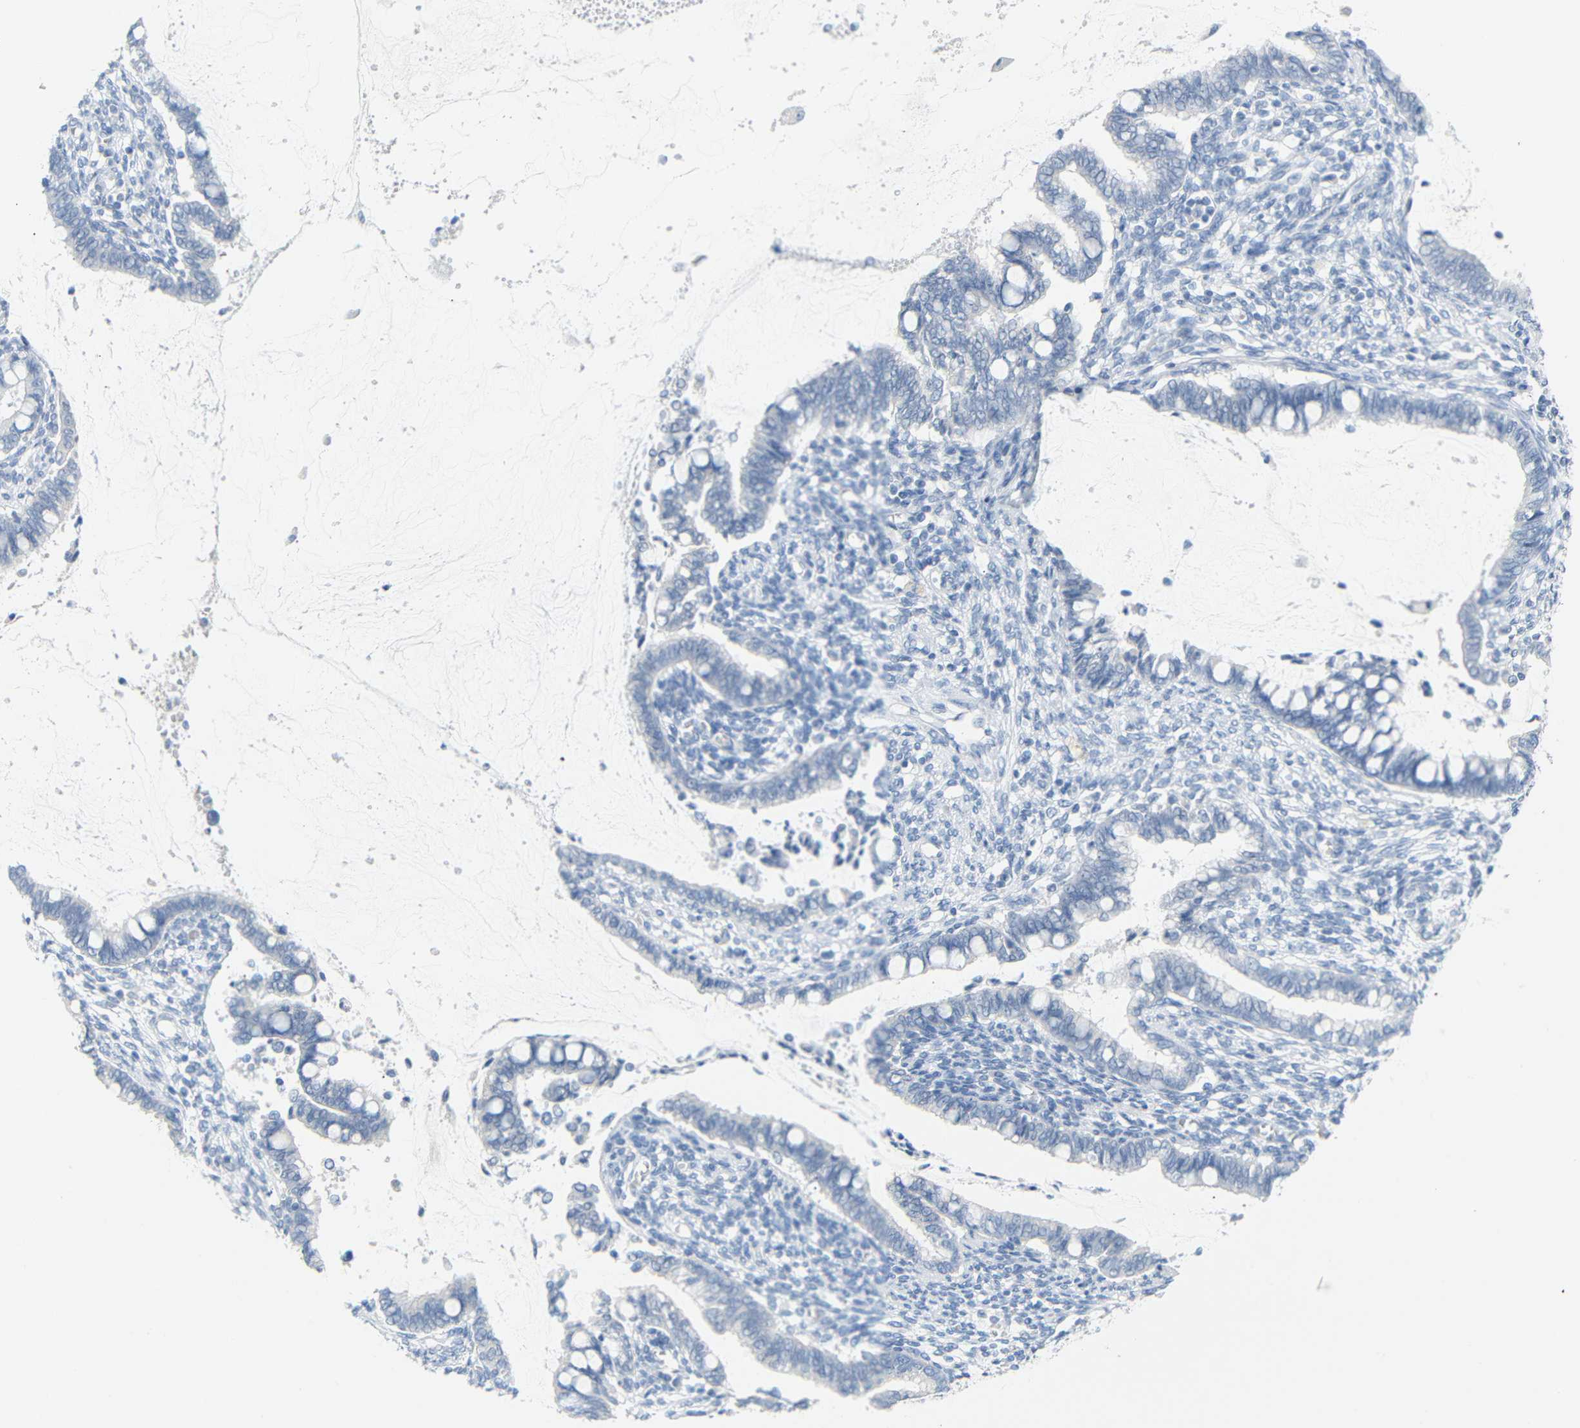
{"staining": {"intensity": "negative", "quantity": "none", "location": "none"}, "tissue": "cervical cancer", "cell_type": "Tumor cells", "image_type": "cancer", "snomed": [{"axis": "morphology", "description": "Adenocarcinoma, NOS"}, {"axis": "topography", "description": "Cervix"}], "caption": "This photomicrograph is of cervical adenocarcinoma stained with IHC to label a protein in brown with the nuclei are counter-stained blue. There is no staining in tumor cells. (Immunohistochemistry (ihc), brightfield microscopy, high magnification).", "gene": "OPN1SW", "patient": {"sex": "female", "age": 44}}